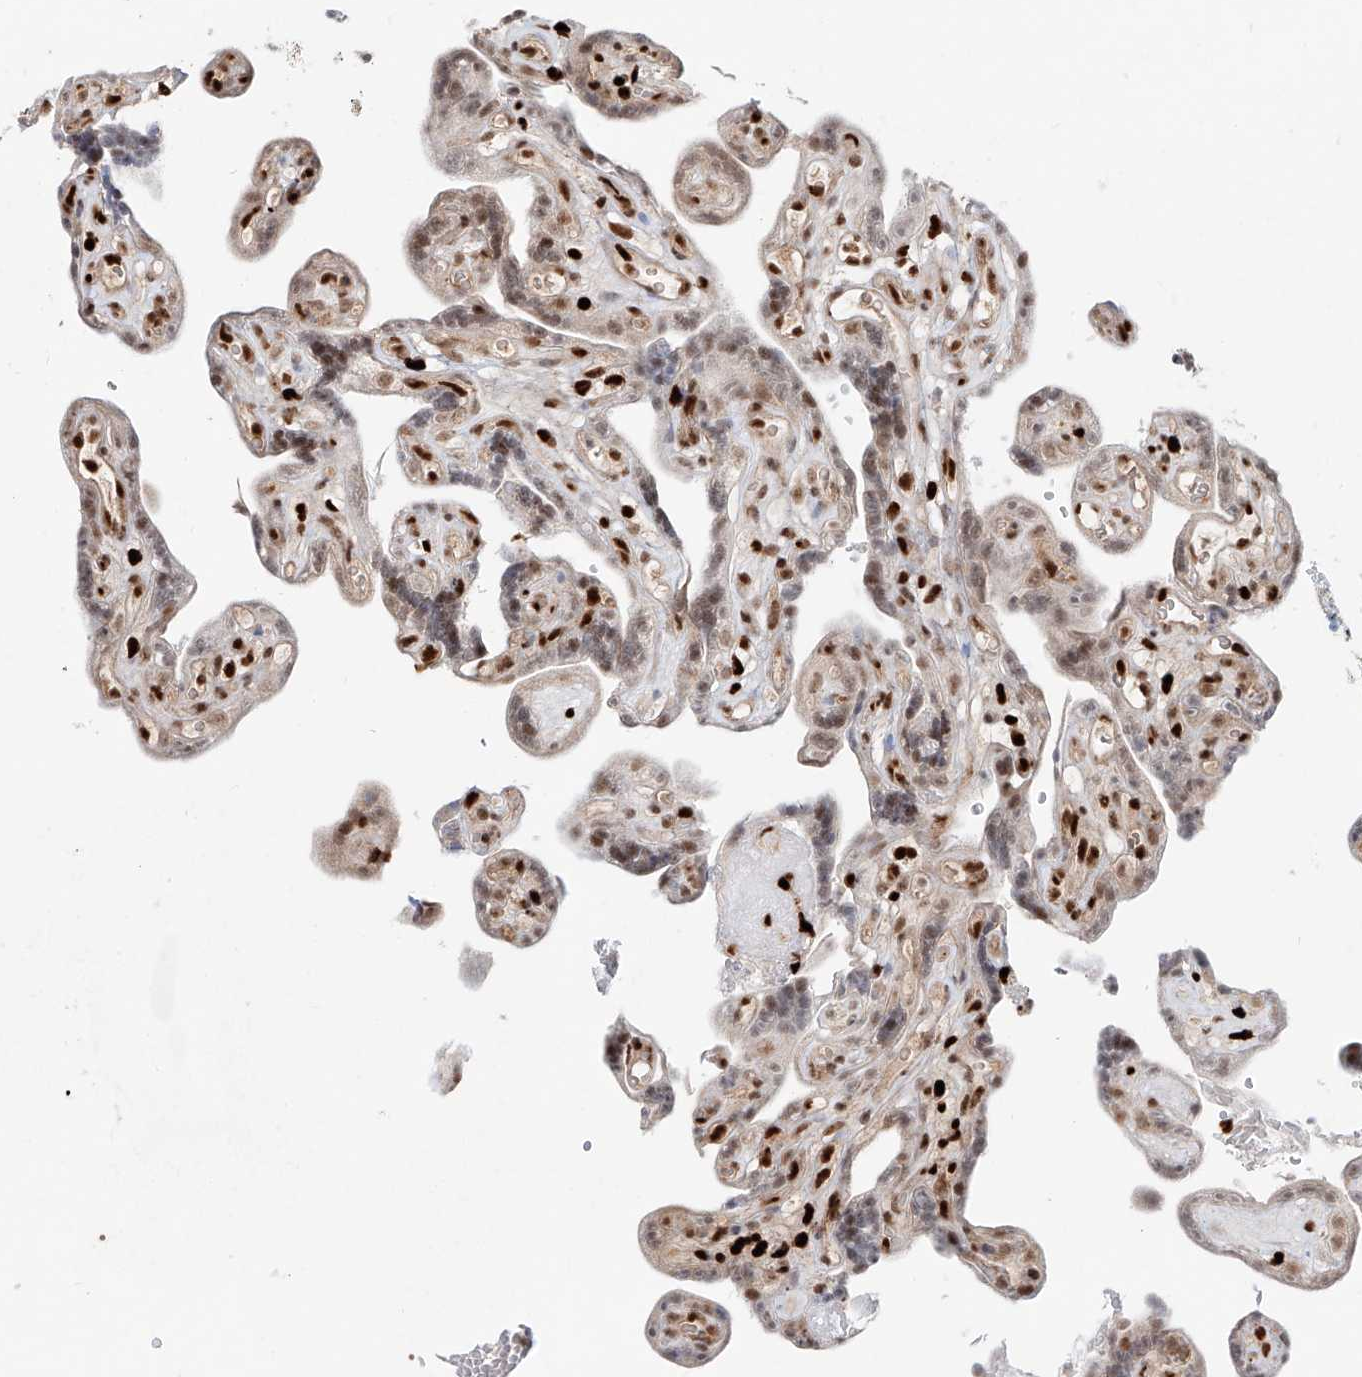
{"staining": {"intensity": "strong", "quantity": ">75%", "location": "nuclear"}, "tissue": "placenta", "cell_type": "Decidual cells", "image_type": "normal", "snomed": [{"axis": "morphology", "description": "Normal tissue, NOS"}, {"axis": "topography", "description": "Placenta"}], "caption": "IHC of normal placenta demonstrates high levels of strong nuclear expression in approximately >75% of decidual cells.", "gene": "DZIP1L", "patient": {"sex": "female", "age": 30}}